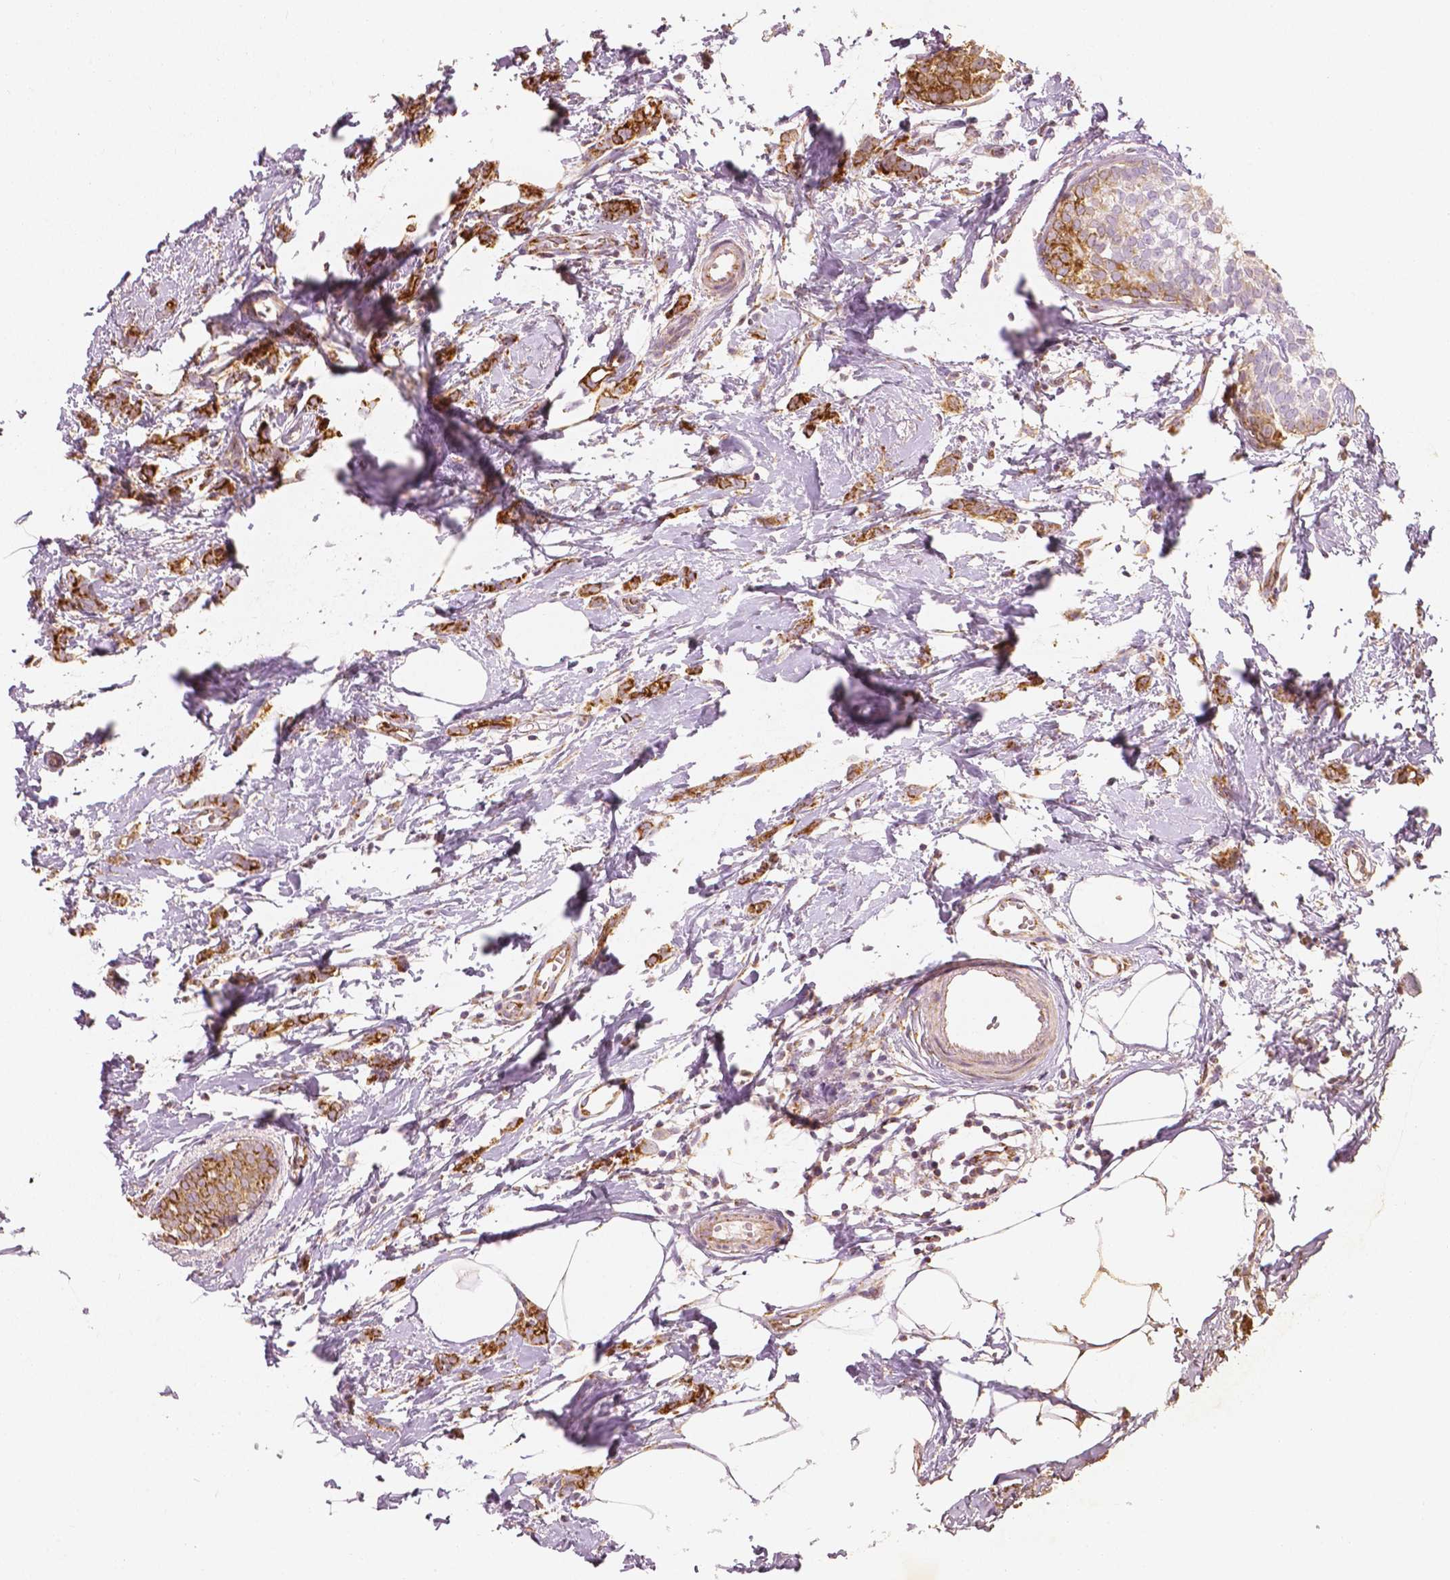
{"staining": {"intensity": "strong", "quantity": ">75%", "location": "cytoplasmic/membranous"}, "tissue": "breast cancer", "cell_type": "Tumor cells", "image_type": "cancer", "snomed": [{"axis": "morphology", "description": "Duct carcinoma"}, {"axis": "topography", "description": "Breast"}], "caption": "Invasive ductal carcinoma (breast) tissue displays strong cytoplasmic/membranous positivity in approximately >75% of tumor cells, visualized by immunohistochemistry.", "gene": "PGAM5", "patient": {"sex": "female", "age": 40}}